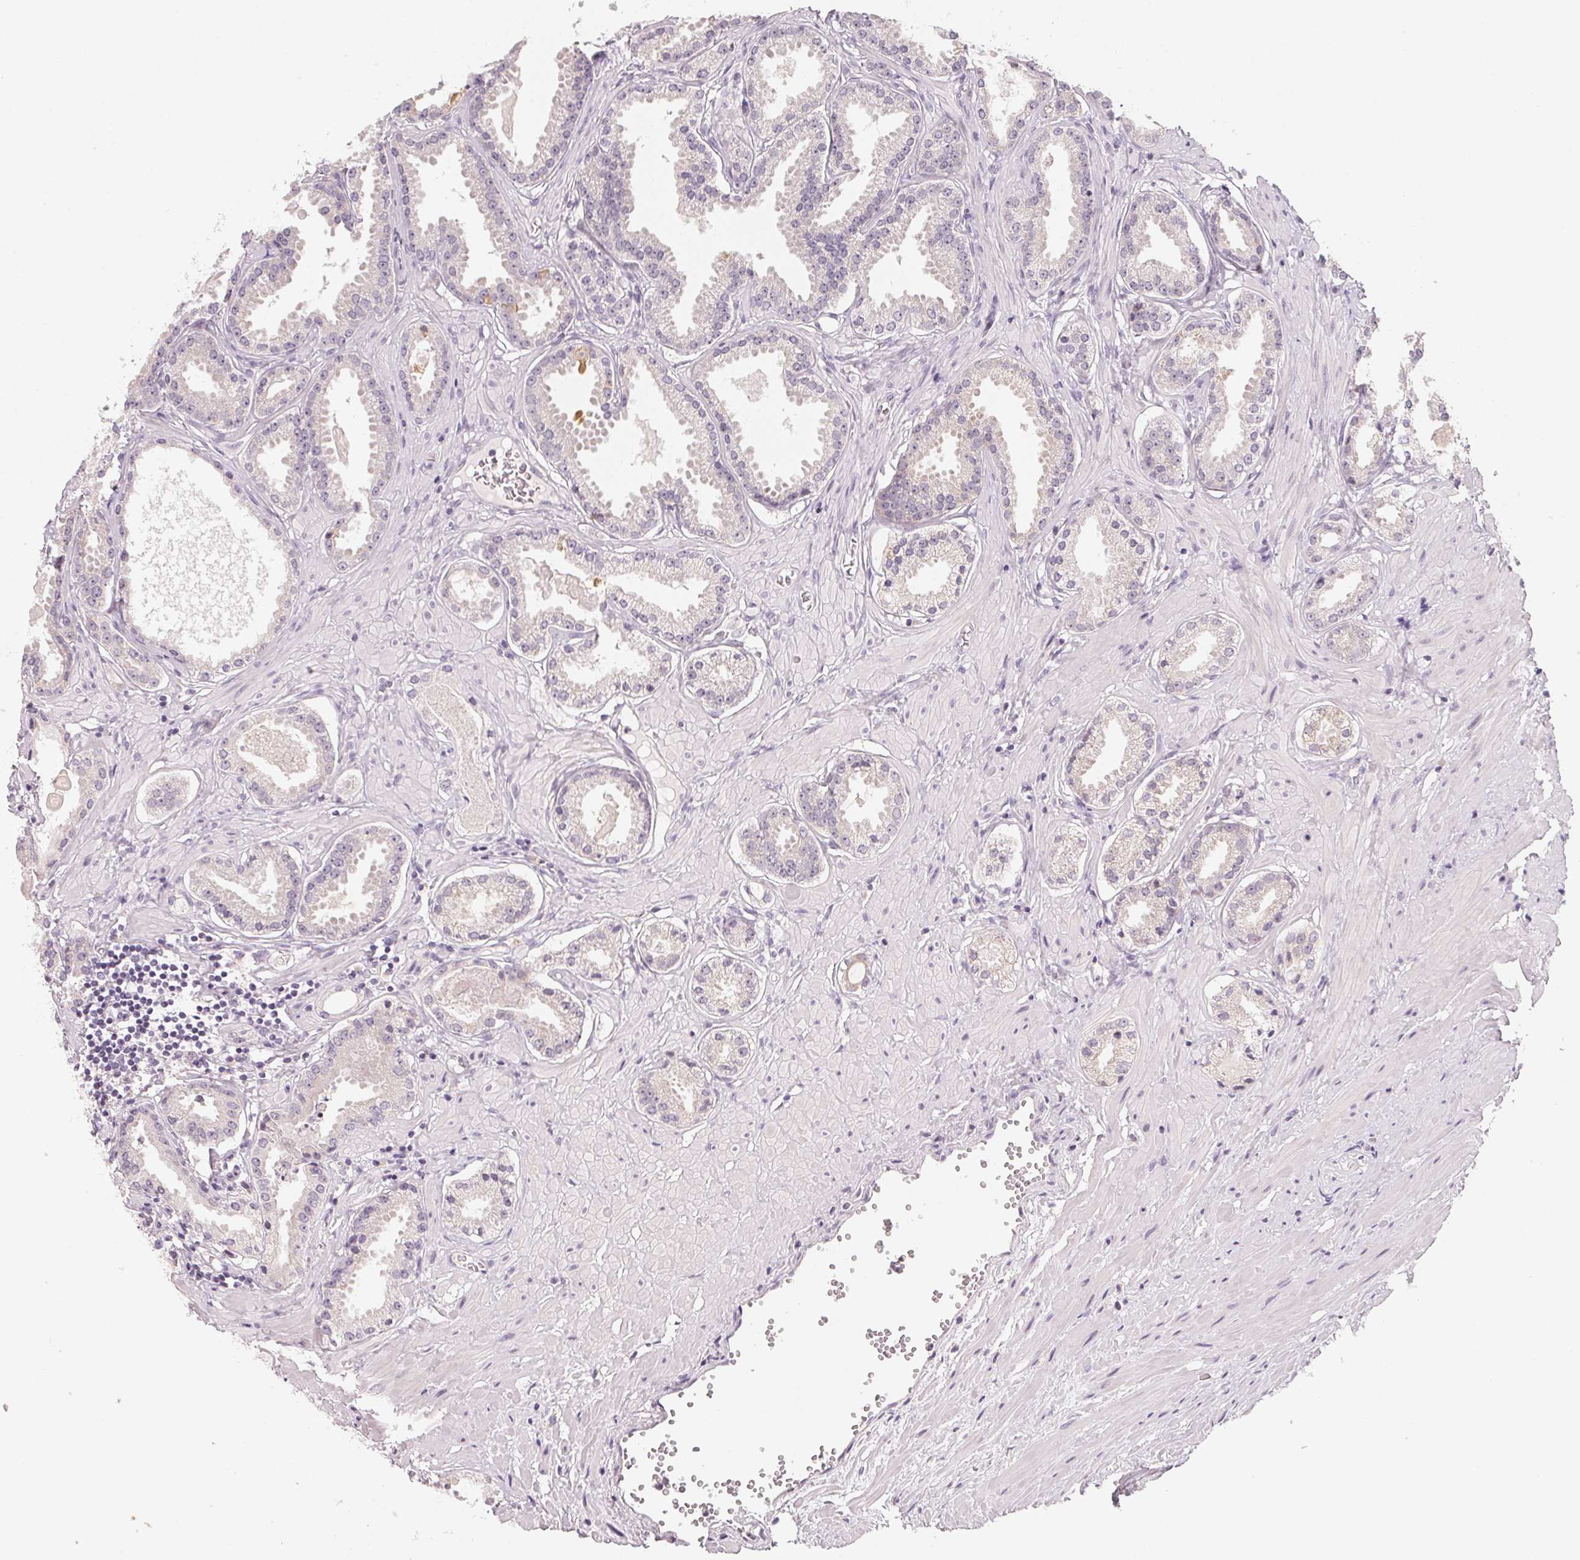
{"staining": {"intensity": "negative", "quantity": "none", "location": "none"}, "tissue": "prostate cancer", "cell_type": "Tumor cells", "image_type": "cancer", "snomed": [{"axis": "morphology", "description": "Adenocarcinoma, NOS"}, {"axis": "morphology", "description": "Adenocarcinoma, Low grade"}, {"axis": "topography", "description": "Prostate"}], "caption": "This micrograph is of prostate cancer (adenocarcinoma) stained with immunohistochemistry (IHC) to label a protein in brown with the nuclei are counter-stained blue. There is no expression in tumor cells.", "gene": "ANKRD31", "patient": {"sex": "male", "age": 64}}